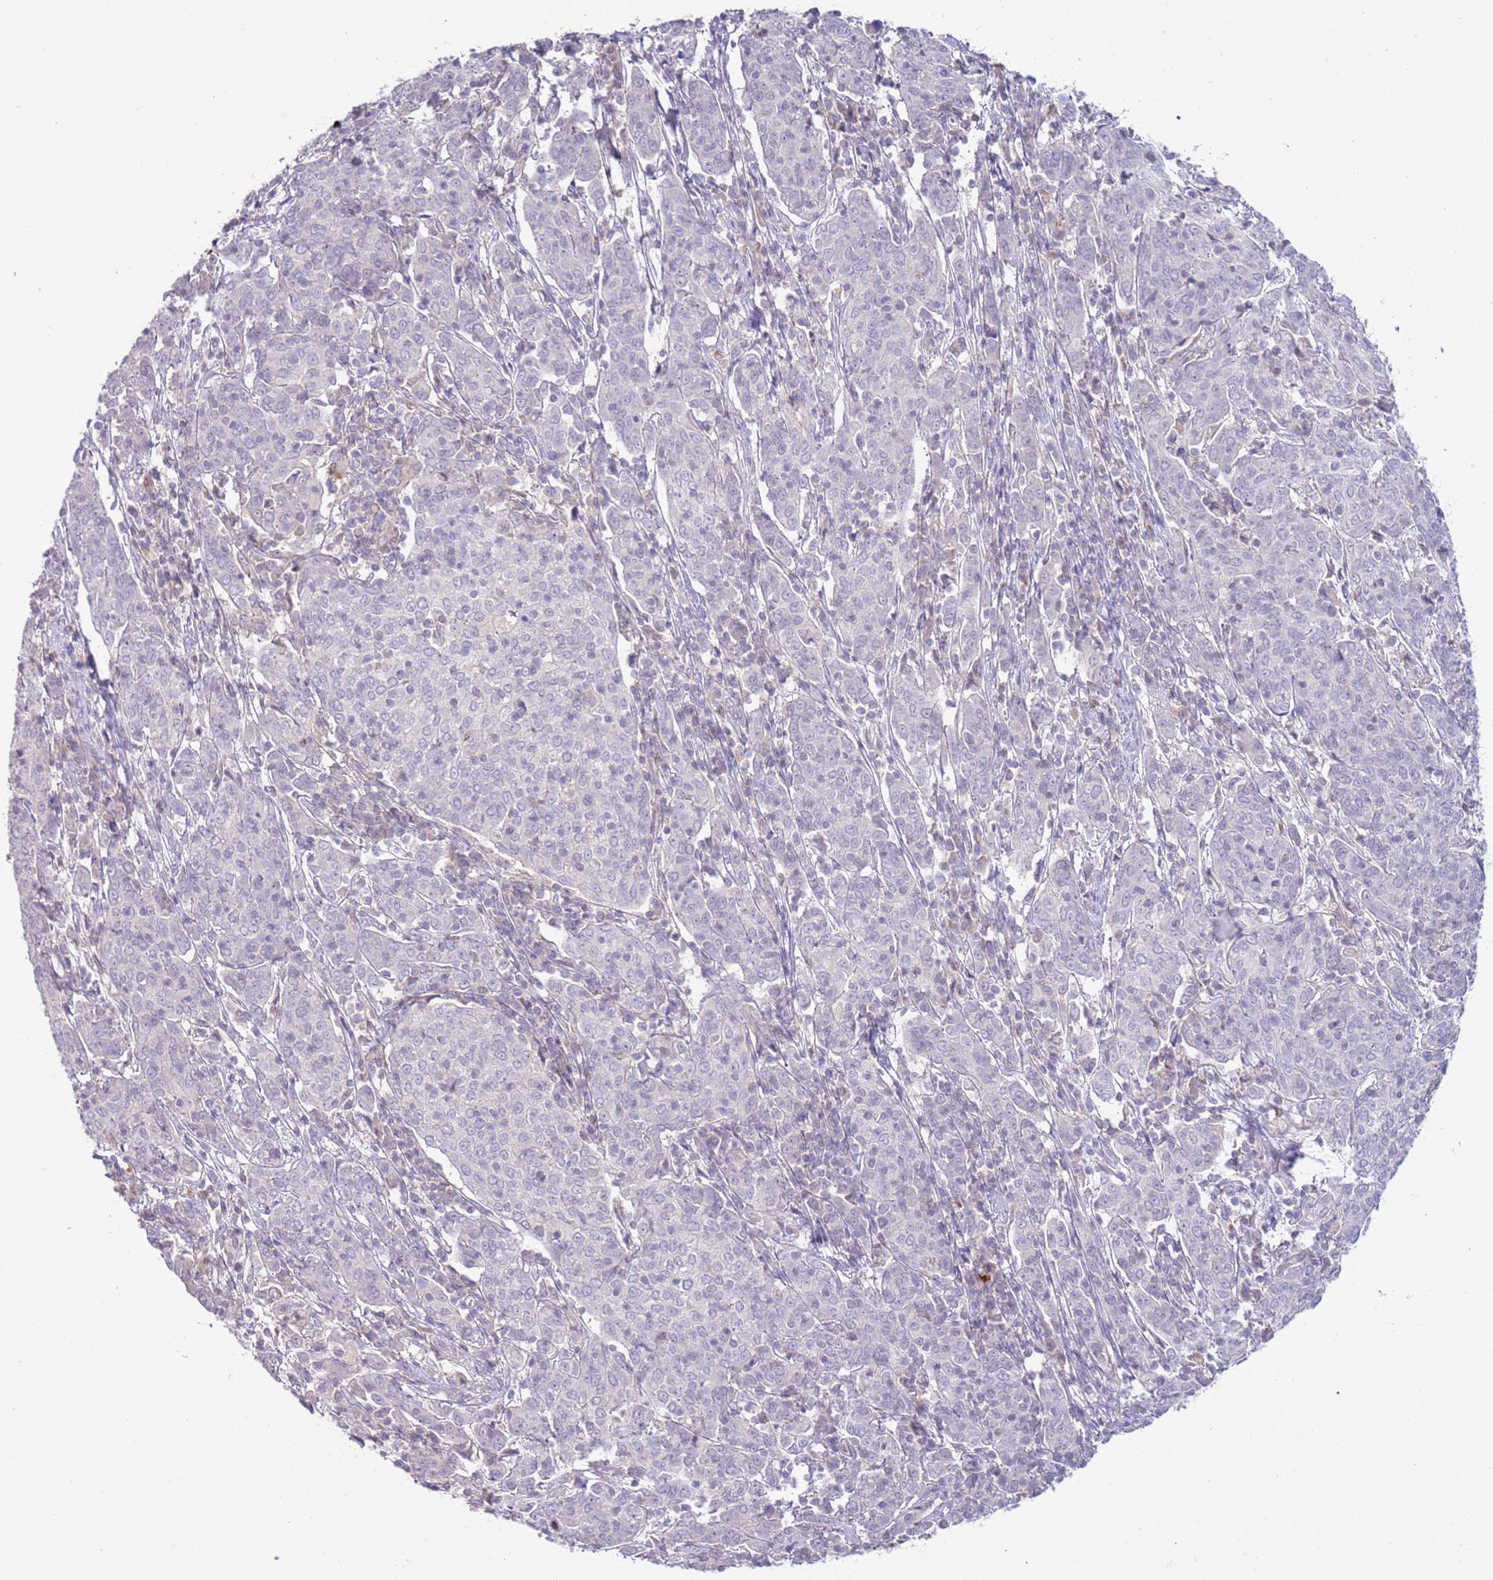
{"staining": {"intensity": "negative", "quantity": "none", "location": "none"}, "tissue": "cervical cancer", "cell_type": "Tumor cells", "image_type": "cancer", "snomed": [{"axis": "morphology", "description": "Squamous cell carcinoma, NOS"}, {"axis": "topography", "description": "Cervix"}], "caption": "Tumor cells show no significant protein positivity in cervical cancer (squamous cell carcinoma).", "gene": "IL2RG", "patient": {"sex": "female", "age": 67}}